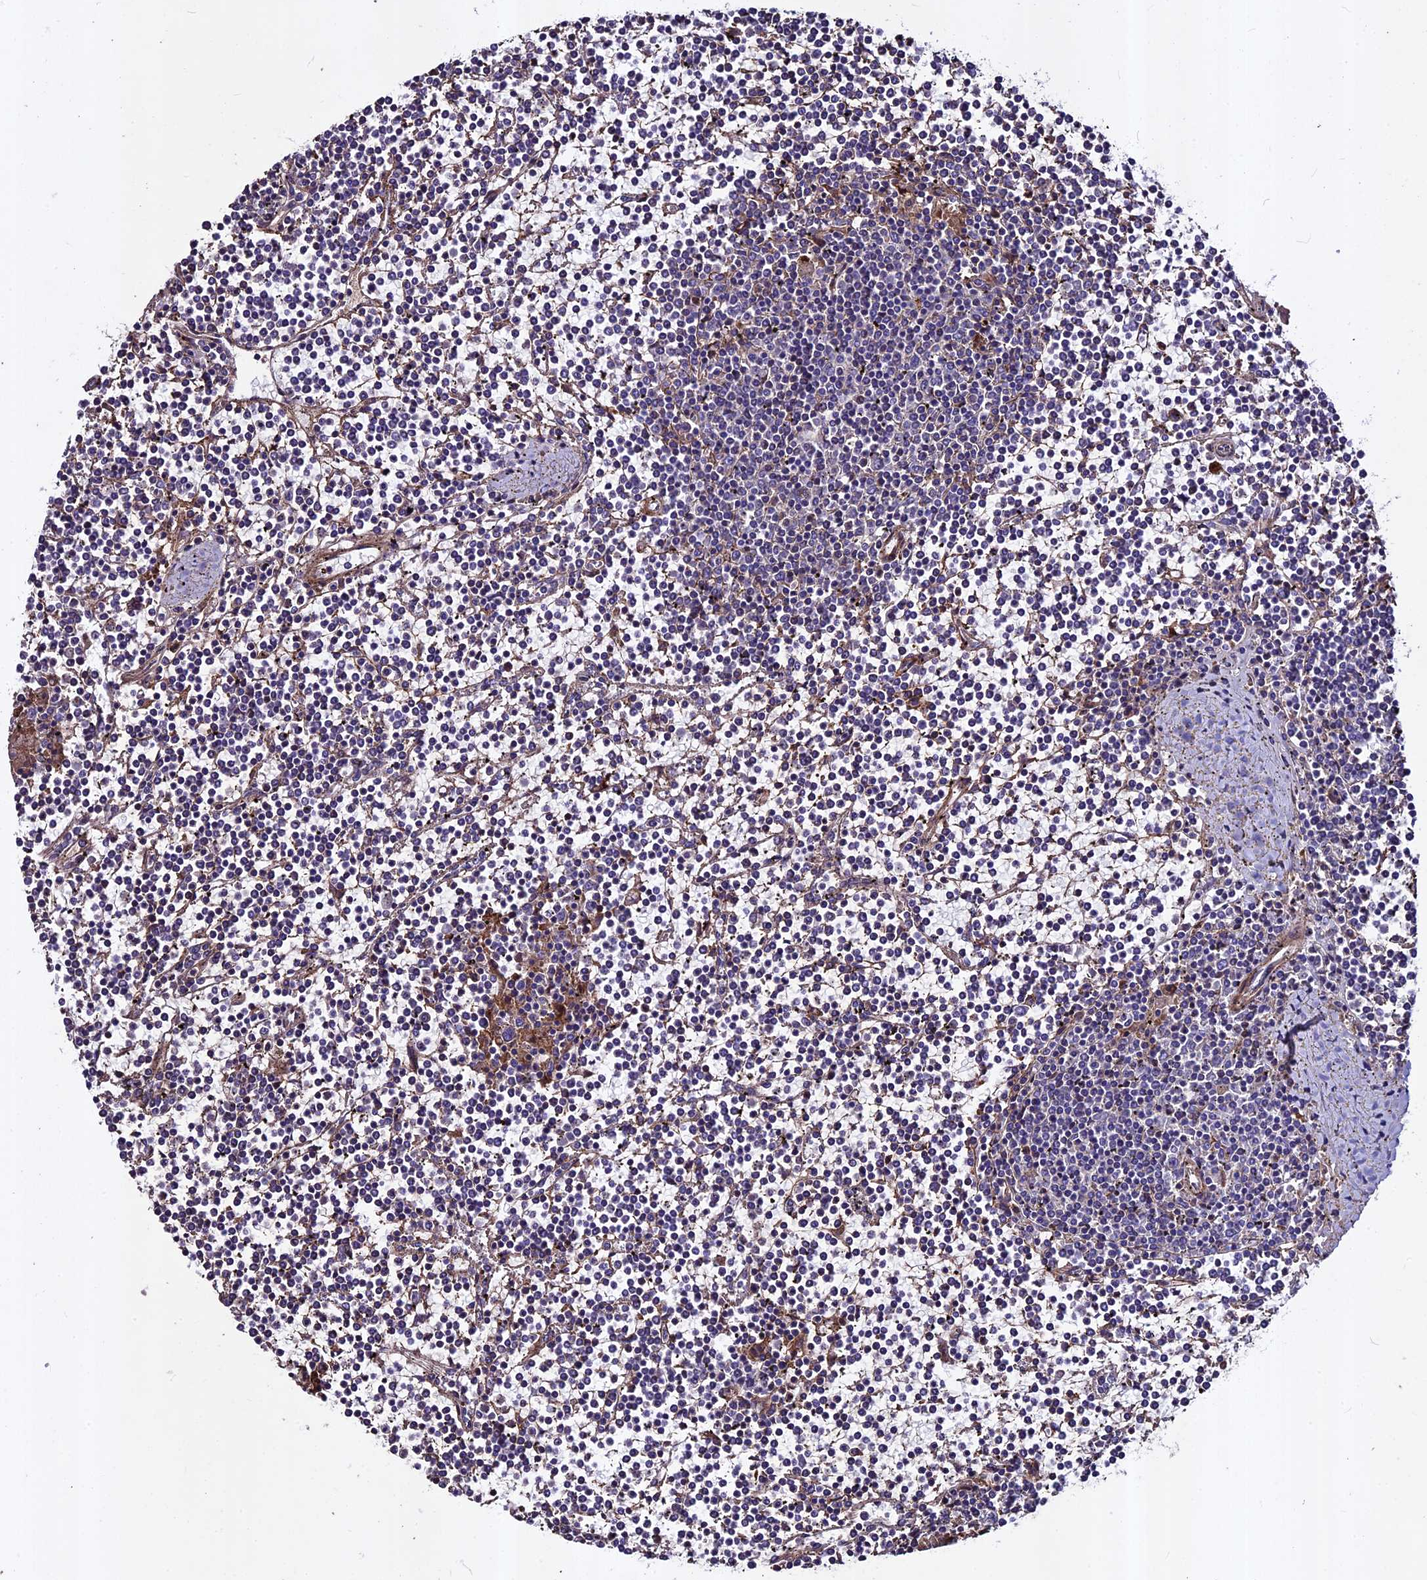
{"staining": {"intensity": "negative", "quantity": "none", "location": "none"}, "tissue": "lymphoma", "cell_type": "Tumor cells", "image_type": "cancer", "snomed": [{"axis": "morphology", "description": "Malignant lymphoma, non-Hodgkin's type, Low grade"}, {"axis": "topography", "description": "Spleen"}], "caption": "IHC histopathology image of neoplastic tissue: lymphoma stained with DAB (3,3'-diaminobenzidine) exhibits no significant protein positivity in tumor cells. (DAB IHC visualized using brightfield microscopy, high magnification).", "gene": "EVA1B", "patient": {"sex": "female", "age": 19}}